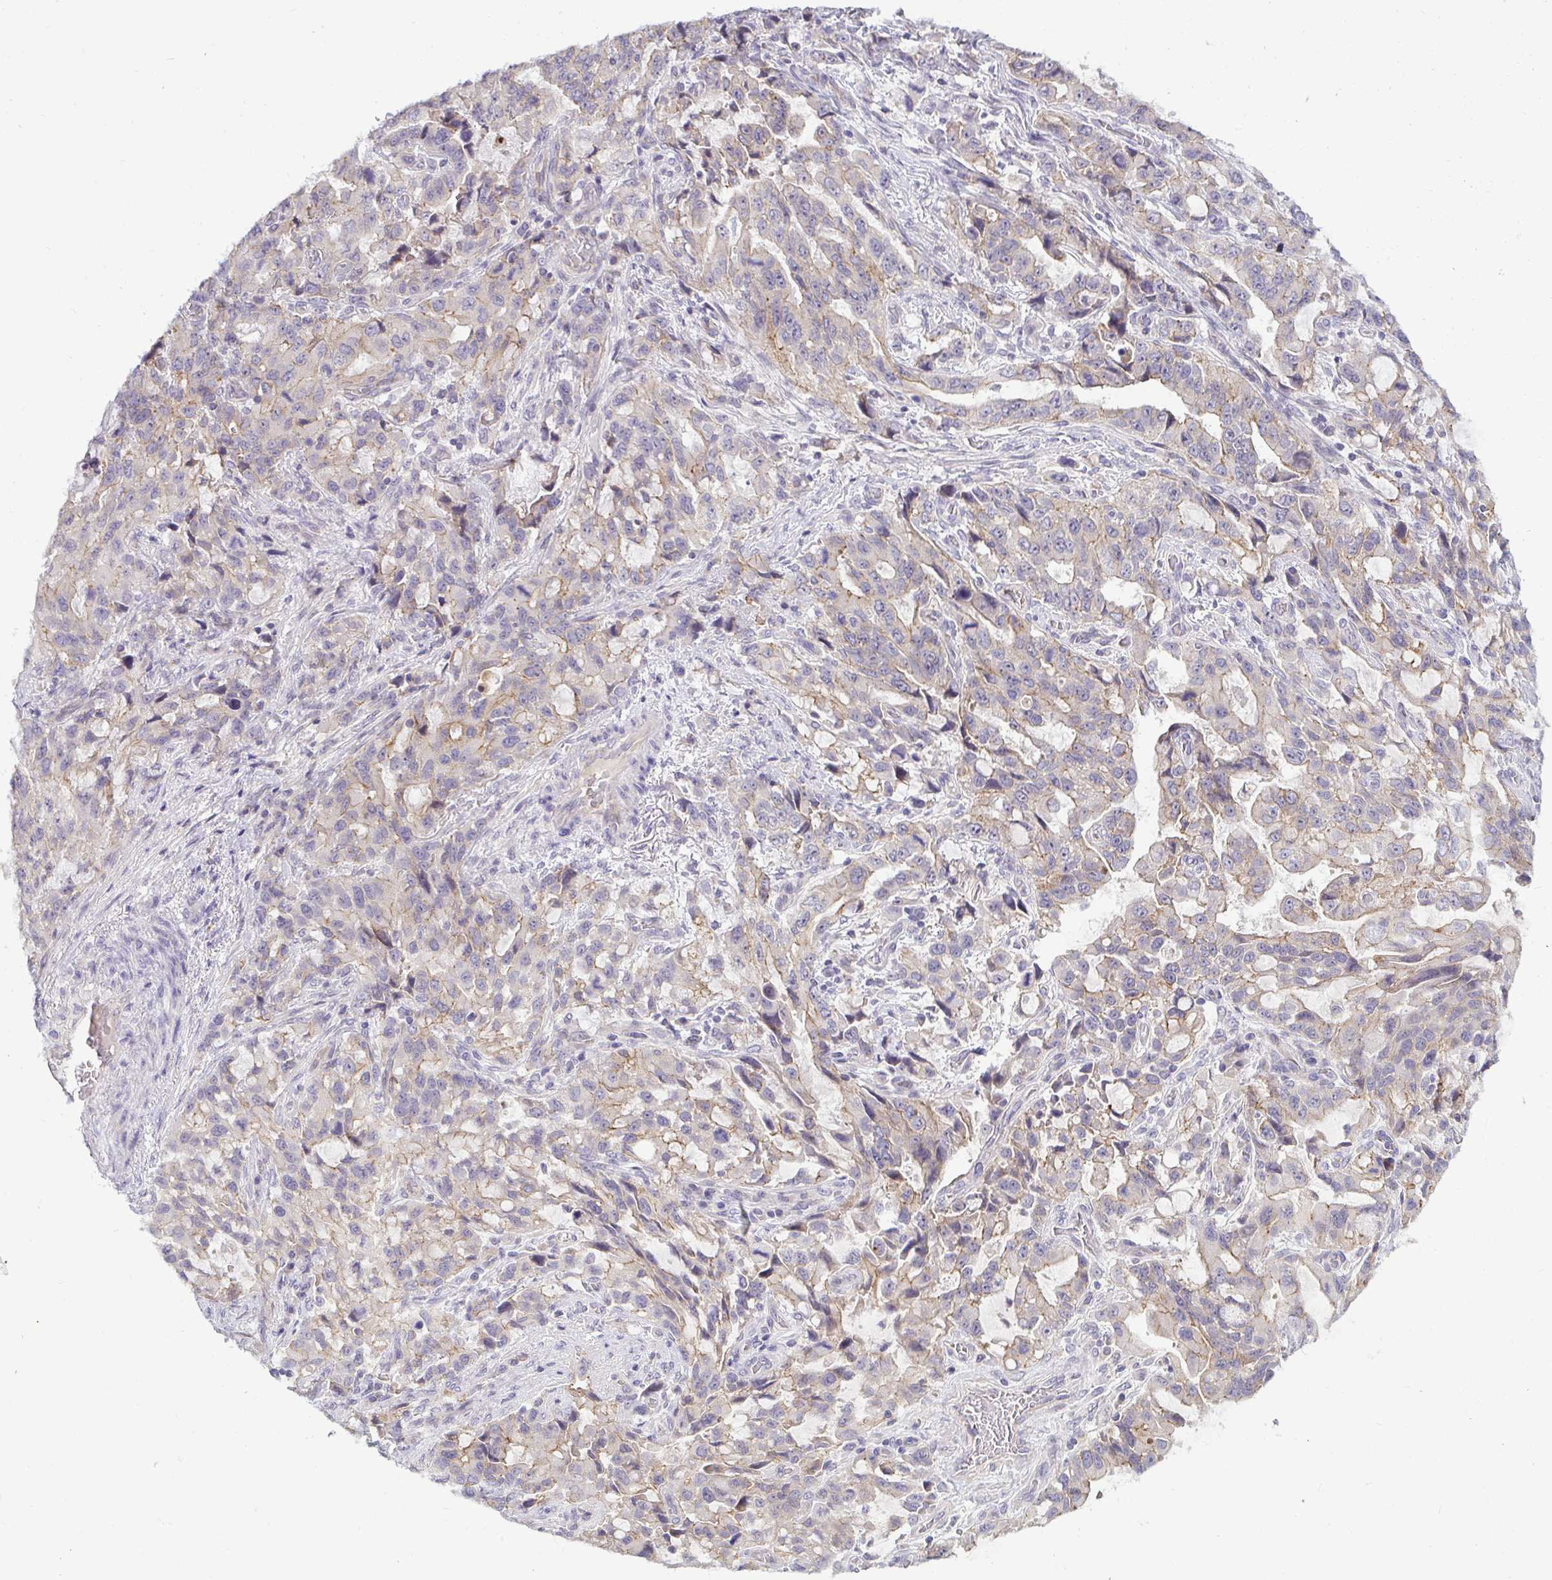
{"staining": {"intensity": "weak", "quantity": "<25%", "location": "cytoplasmic/membranous"}, "tissue": "stomach cancer", "cell_type": "Tumor cells", "image_type": "cancer", "snomed": [{"axis": "morphology", "description": "Adenocarcinoma, NOS"}, {"axis": "topography", "description": "Stomach, upper"}], "caption": "Tumor cells are negative for protein expression in human adenocarcinoma (stomach). (Stains: DAB (3,3'-diaminobenzidine) immunohistochemistry (IHC) with hematoxylin counter stain, Microscopy: brightfield microscopy at high magnification).", "gene": "GSTM1", "patient": {"sex": "male", "age": 85}}